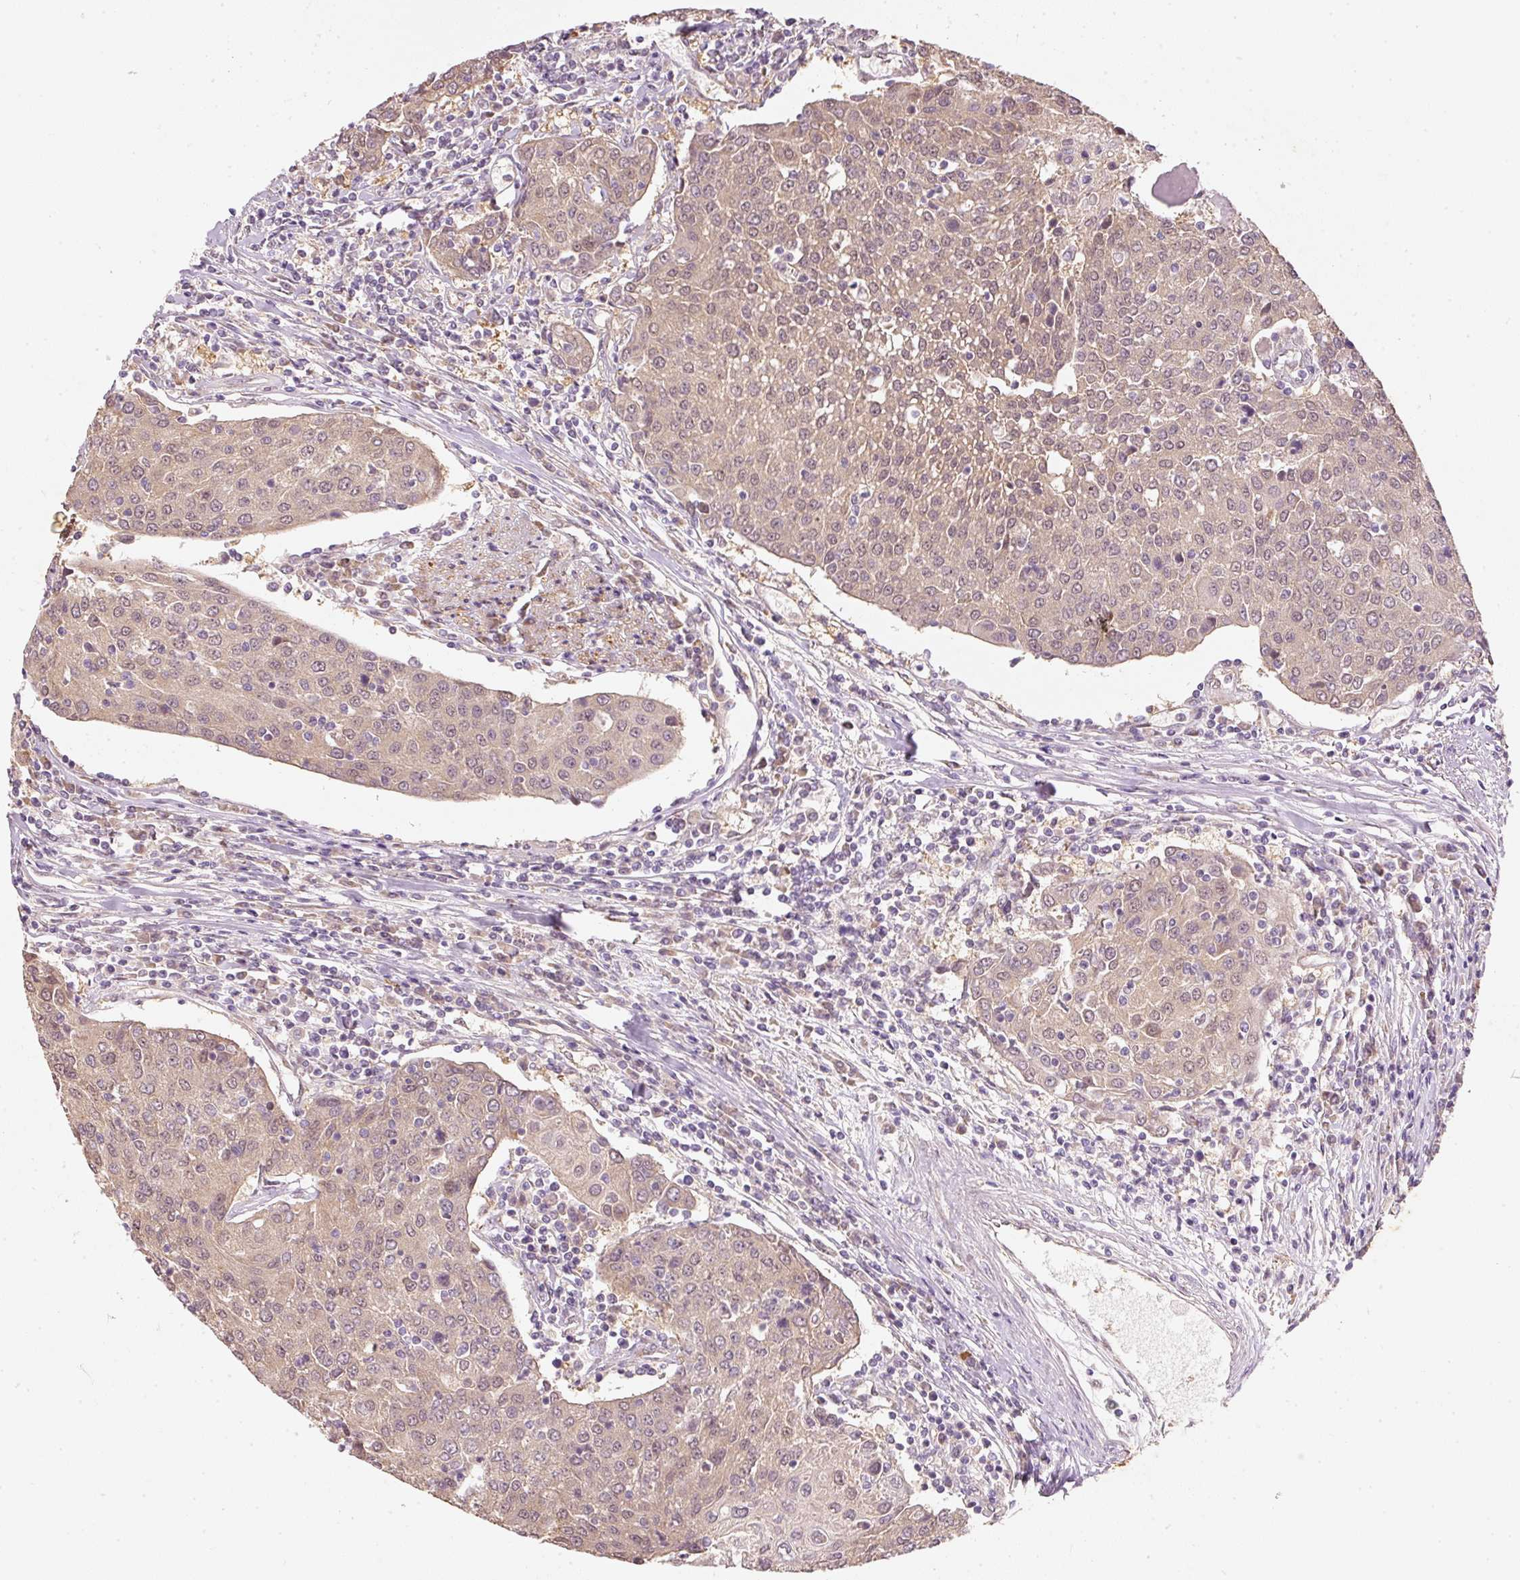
{"staining": {"intensity": "weak", "quantity": ">75%", "location": "cytoplasmic/membranous"}, "tissue": "urothelial cancer", "cell_type": "Tumor cells", "image_type": "cancer", "snomed": [{"axis": "morphology", "description": "Urothelial carcinoma, High grade"}, {"axis": "topography", "description": "Urinary bladder"}], "caption": "Brown immunohistochemical staining in urothelial cancer shows weak cytoplasmic/membranous staining in about >75% of tumor cells.", "gene": "RGL2", "patient": {"sex": "female", "age": 85}}